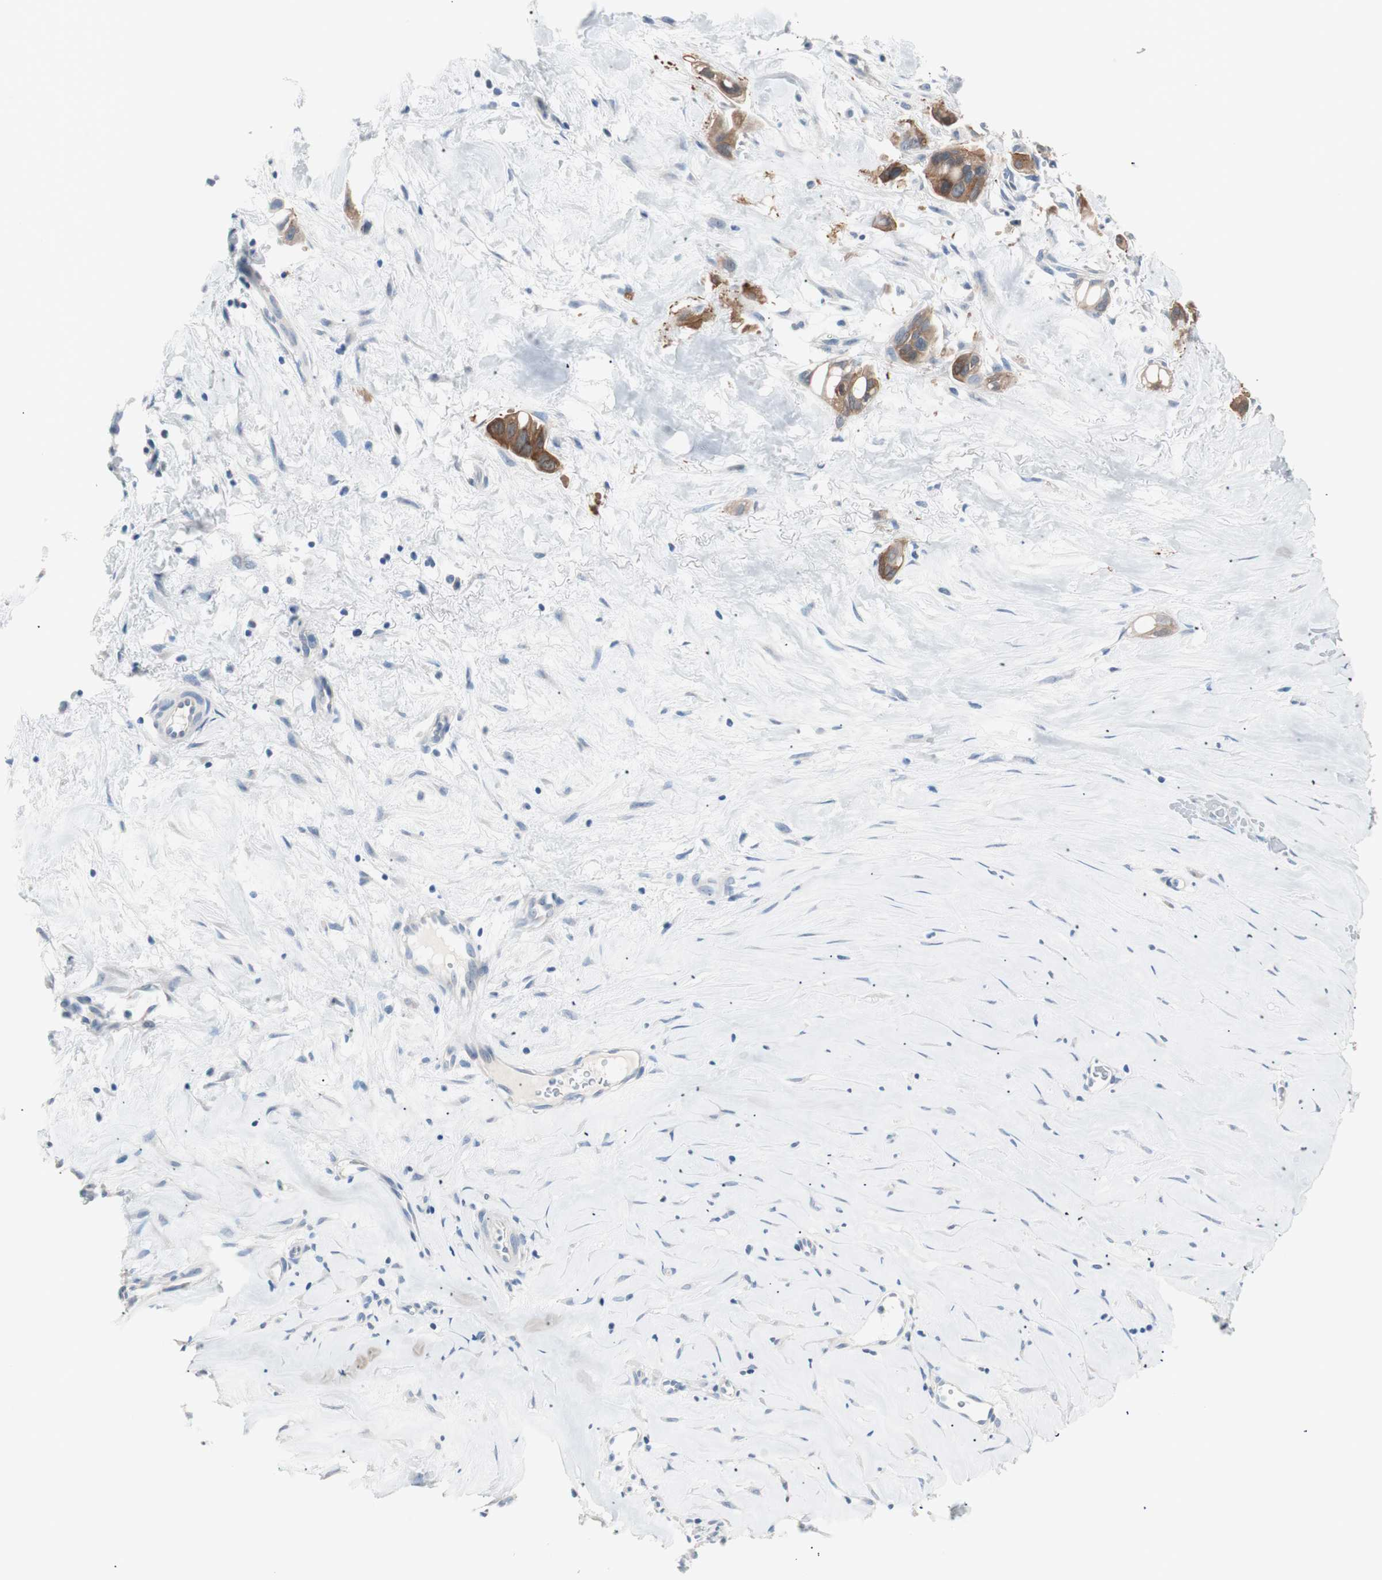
{"staining": {"intensity": "strong", "quantity": ">75%", "location": "cytoplasmic/membranous"}, "tissue": "liver cancer", "cell_type": "Tumor cells", "image_type": "cancer", "snomed": [{"axis": "morphology", "description": "Cholangiocarcinoma"}, {"axis": "topography", "description": "Liver"}], "caption": "Immunohistochemical staining of liver cancer demonstrates strong cytoplasmic/membranous protein positivity in approximately >75% of tumor cells.", "gene": "VIL1", "patient": {"sex": "female", "age": 65}}